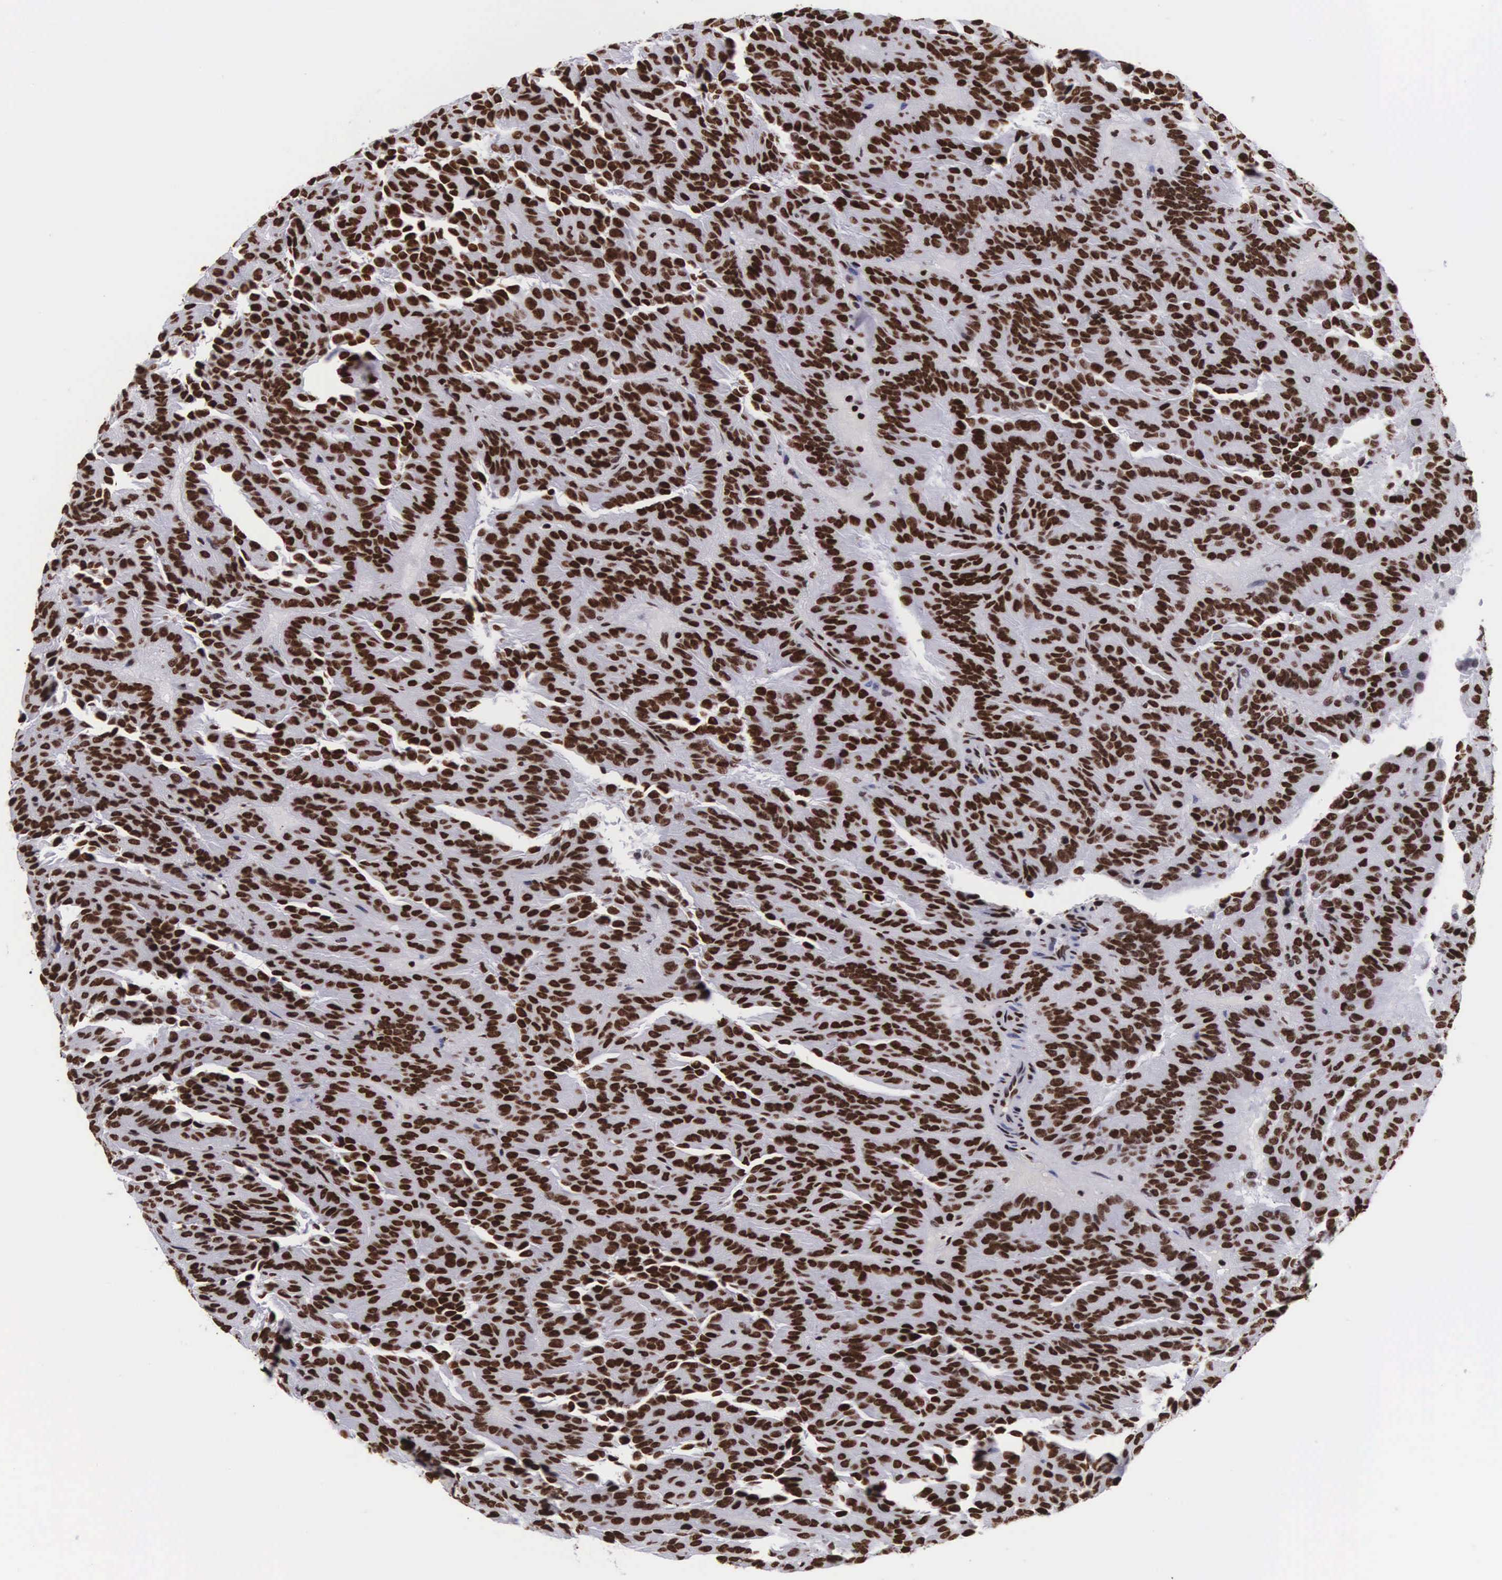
{"staining": {"intensity": "strong", "quantity": ">75%", "location": "nuclear"}, "tissue": "renal cancer", "cell_type": "Tumor cells", "image_type": "cancer", "snomed": [{"axis": "morphology", "description": "Adenocarcinoma, NOS"}, {"axis": "topography", "description": "Kidney"}], "caption": "Human adenocarcinoma (renal) stained with a protein marker demonstrates strong staining in tumor cells.", "gene": "MECP2", "patient": {"sex": "male", "age": 46}}